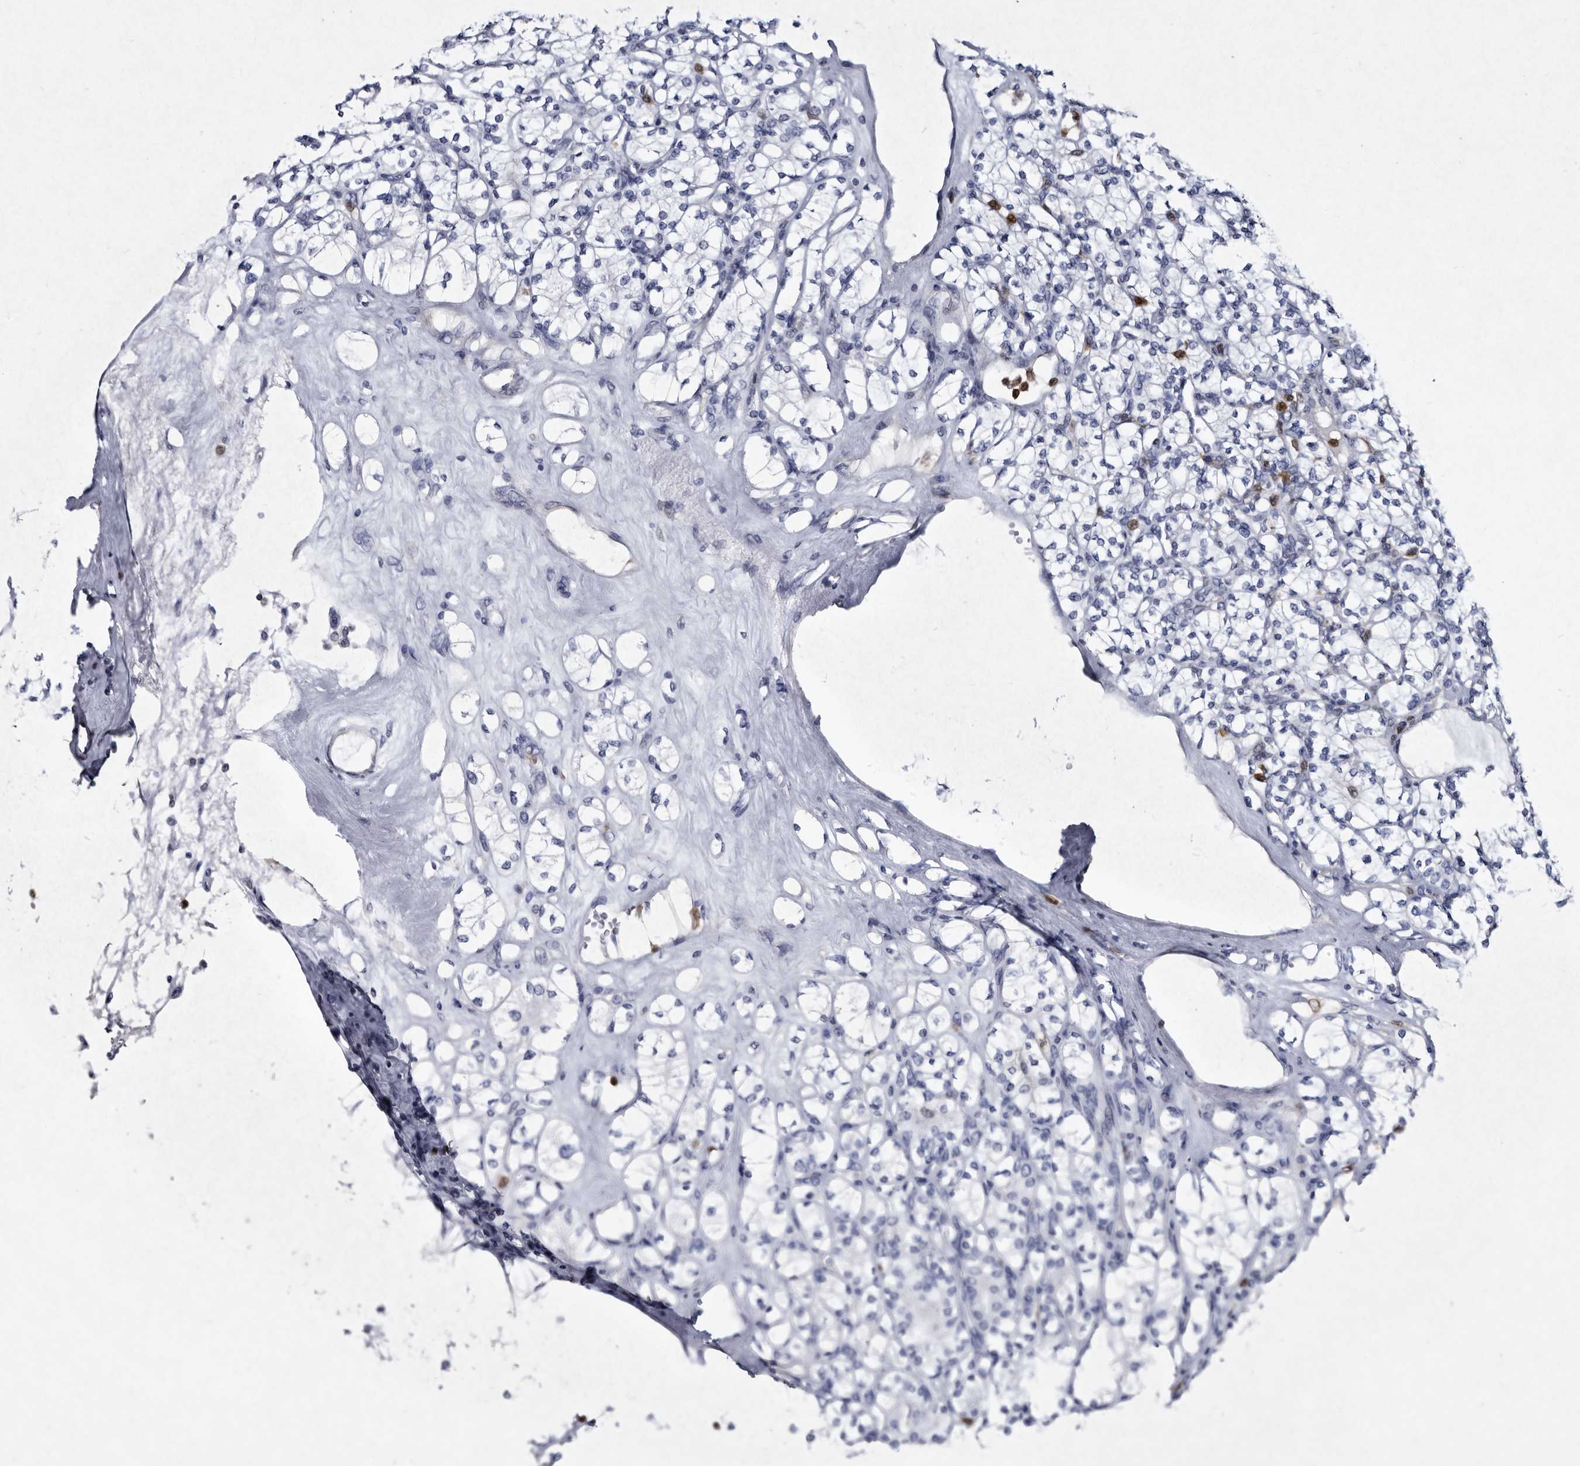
{"staining": {"intensity": "negative", "quantity": "none", "location": "none"}, "tissue": "renal cancer", "cell_type": "Tumor cells", "image_type": "cancer", "snomed": [{"axis": "morphology", "description": "Adenocarcinoma, NOS"}, {"axis": "topography", "description": "Kidney"}], "caption": "Immunohistochemistry (IHC) photomicrograph of renal adenocarcinoma stained for a protein (brown), which reveals no expression in tumor cells.", "gene": "SERPINB8", "patient": {"sex": "male", "age": 77}}